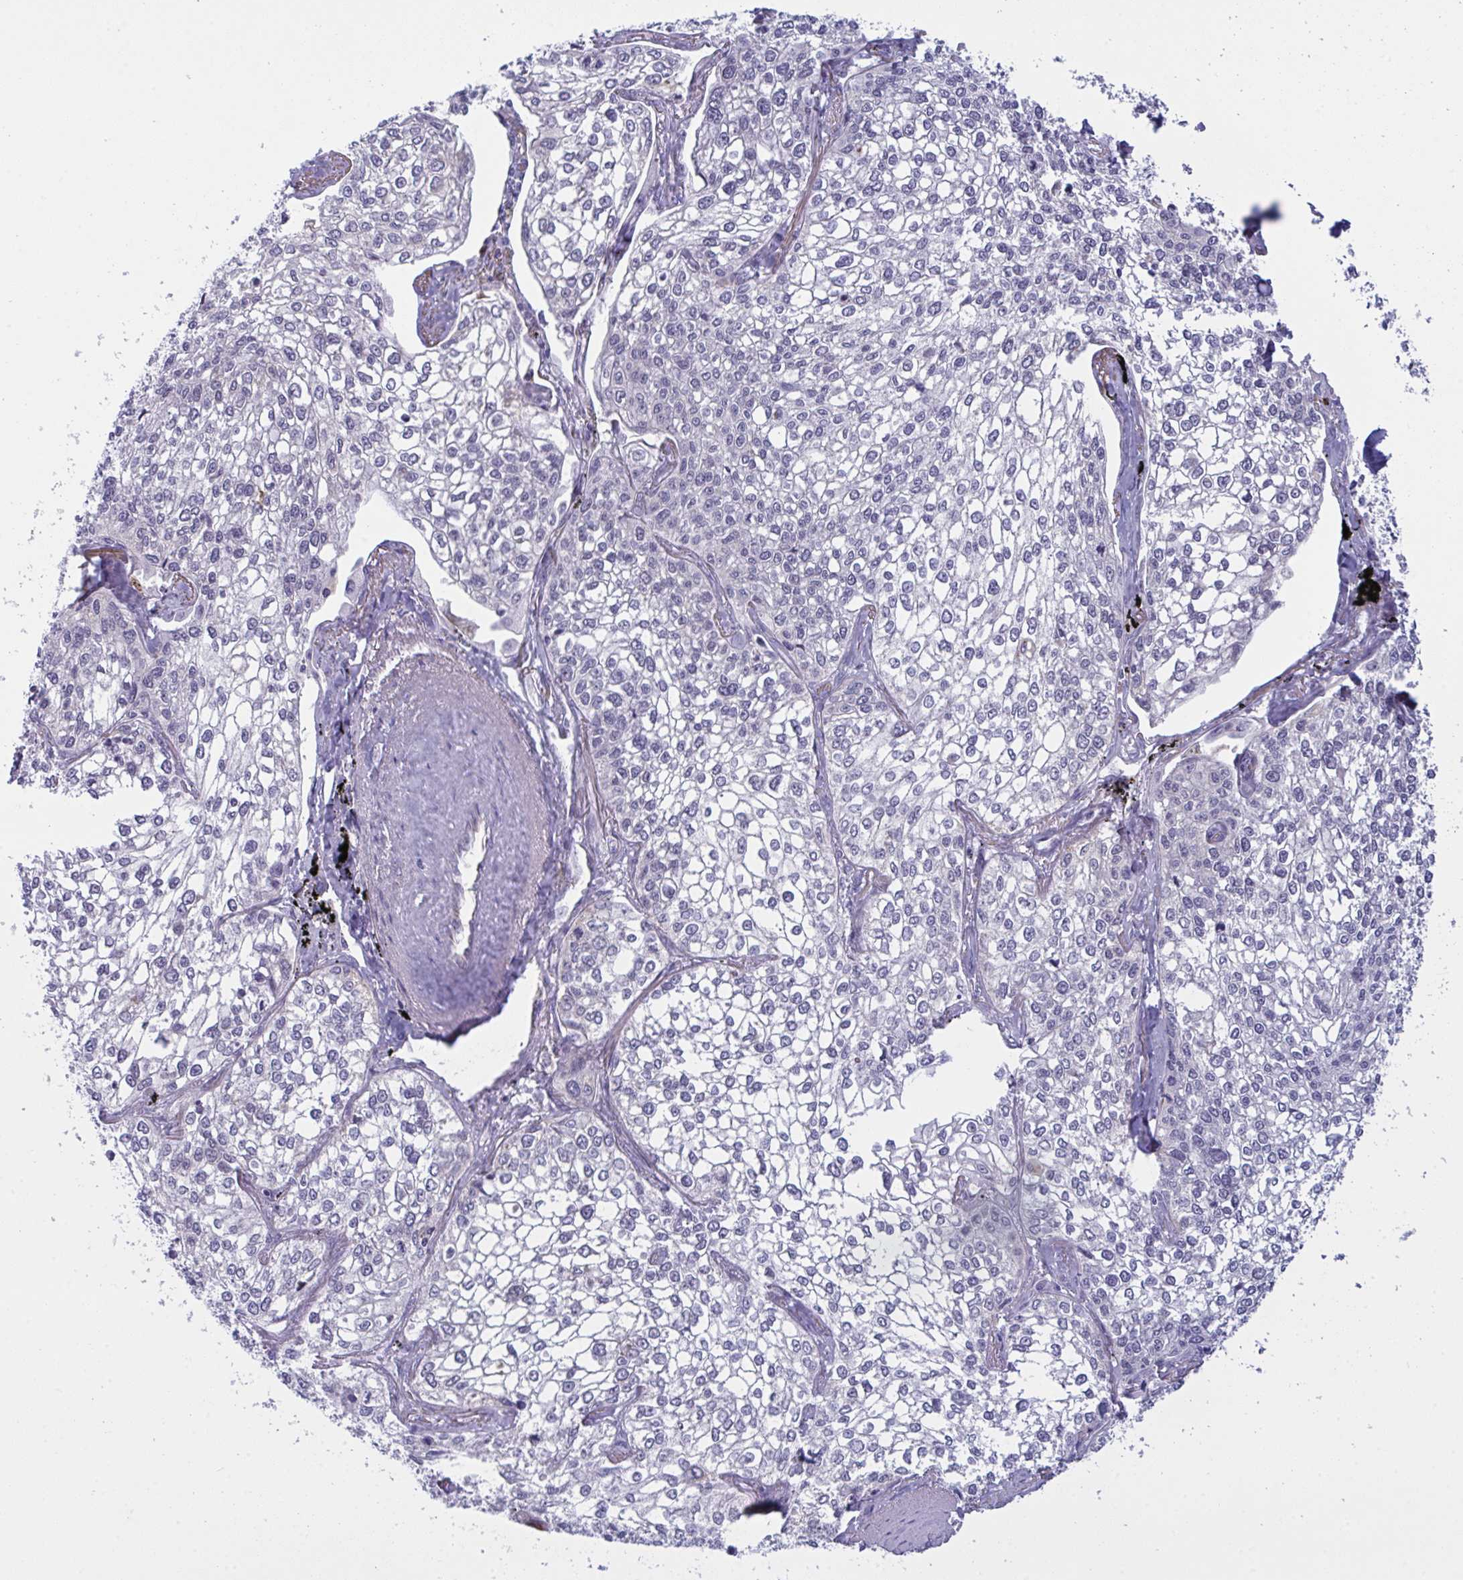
{"staining": {"intensity": "negative", "quantity": "none", "location": "none"}, "tissue": "lung cancer", "cell_type": "Tumor cells", "image_type": "cancer", "snomed": [{"axis": "morphology", "description": "Squamous cell carcinoma, NOS"}, {"axis": "topography", "description": "Lung"}], "caption": "Immunohistochemistry (IHC) micrograph of neoplastic tissue: lung squamous cell carcinoma stained with DAB displays no significant protein positivity in tumor cells.", "gene": "DCBLD1", "patient": {"sex": "male", "age": 74}}